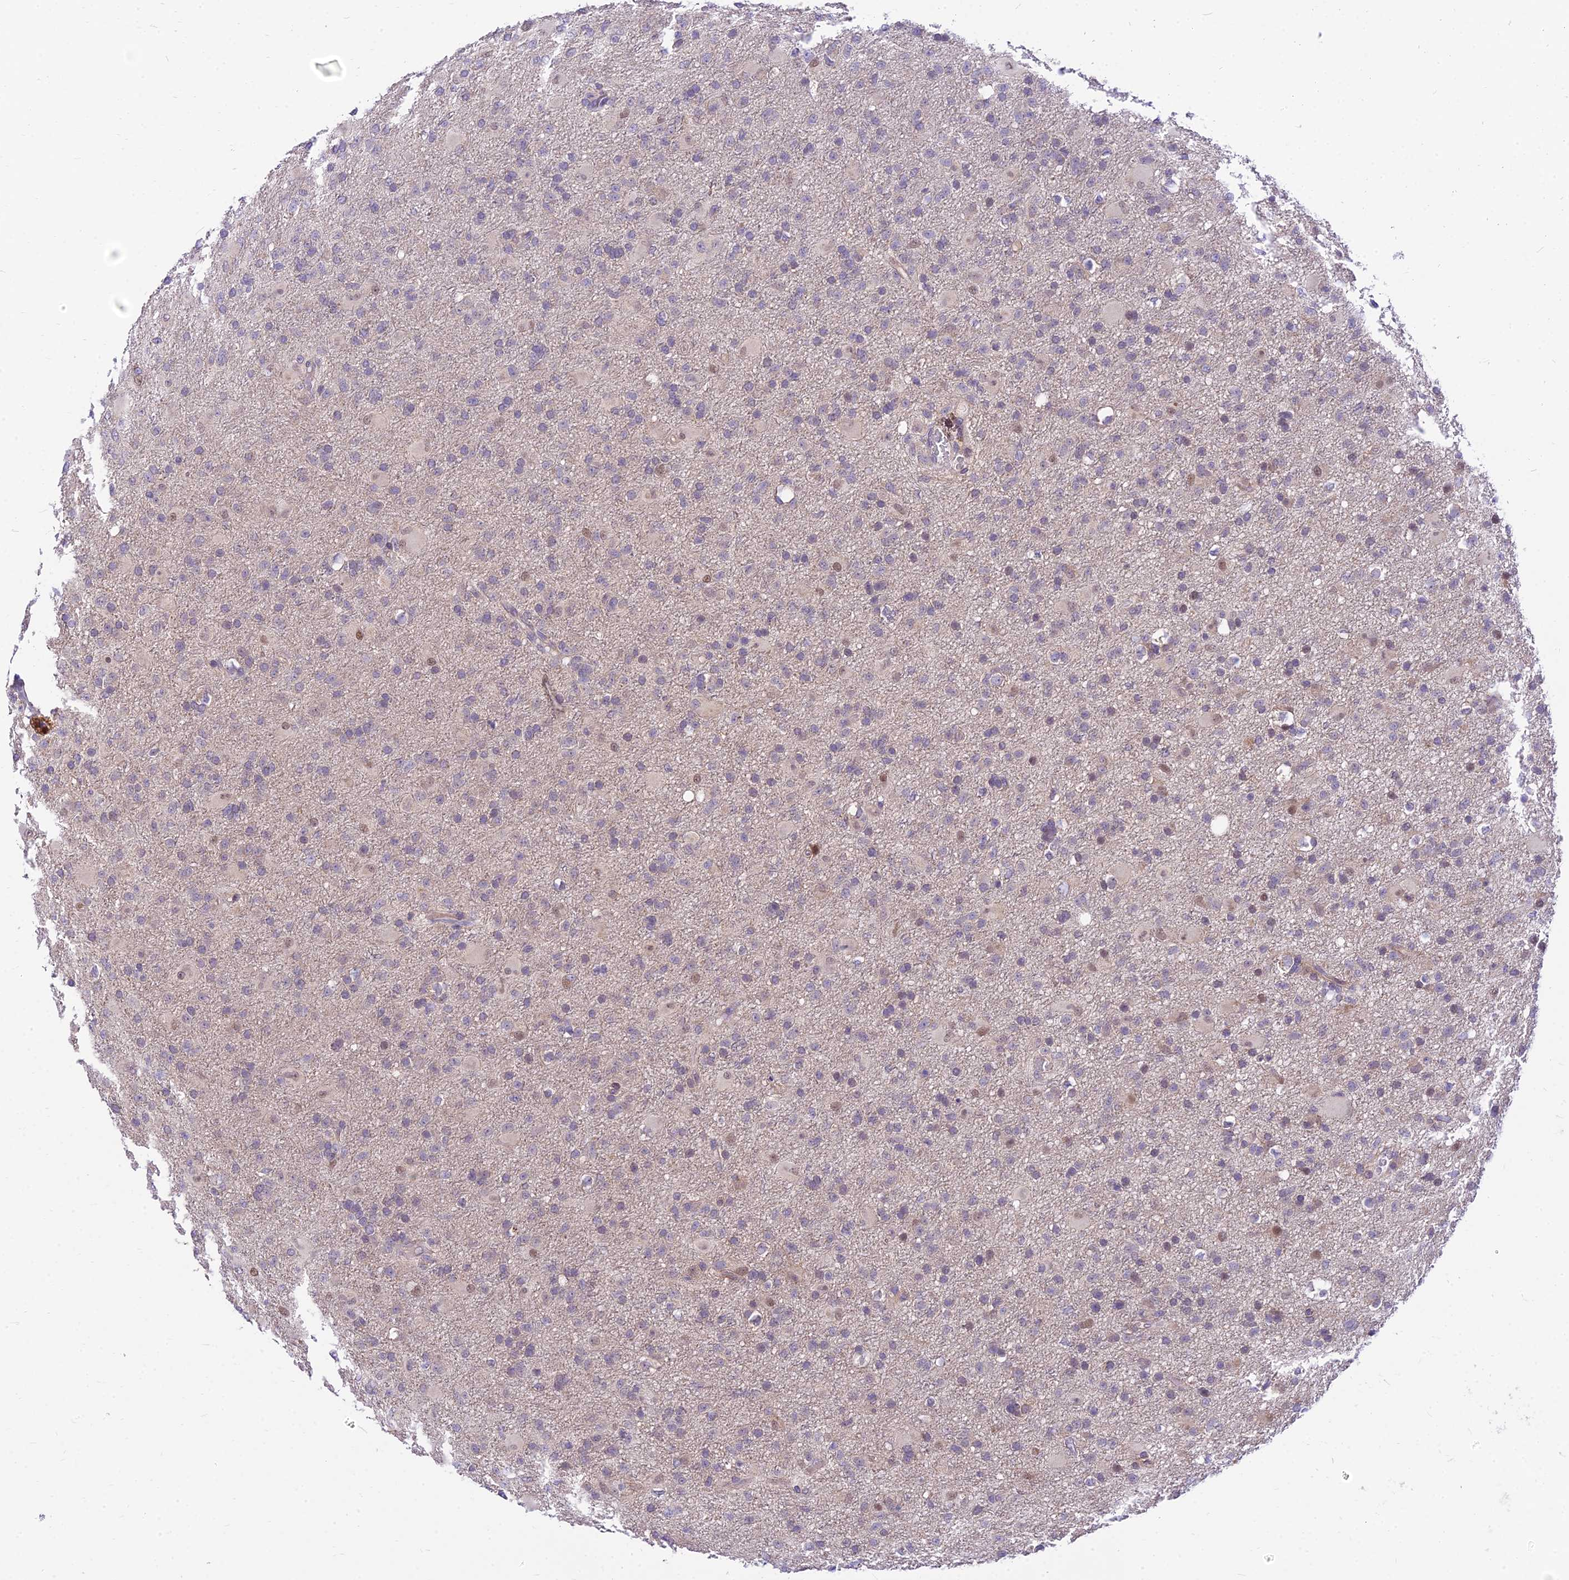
{"staining": {"intensity": "negative", "quantity": "none", "location": "none"}, "tissue": "glioma", "cell_type": "Tumor cells", "image_type": "cancer", "snomed": [{"axis": "morphology", "description": "Glioma, malignant, Low grade"}, {"axis": "topography", "description": "Brain"}], "caption": "Tumor cells show no significant protein positivity in malignant glioma (low-grade).", "gene": "C6orf132", "patient": {"sex": "male", "age": 65}}